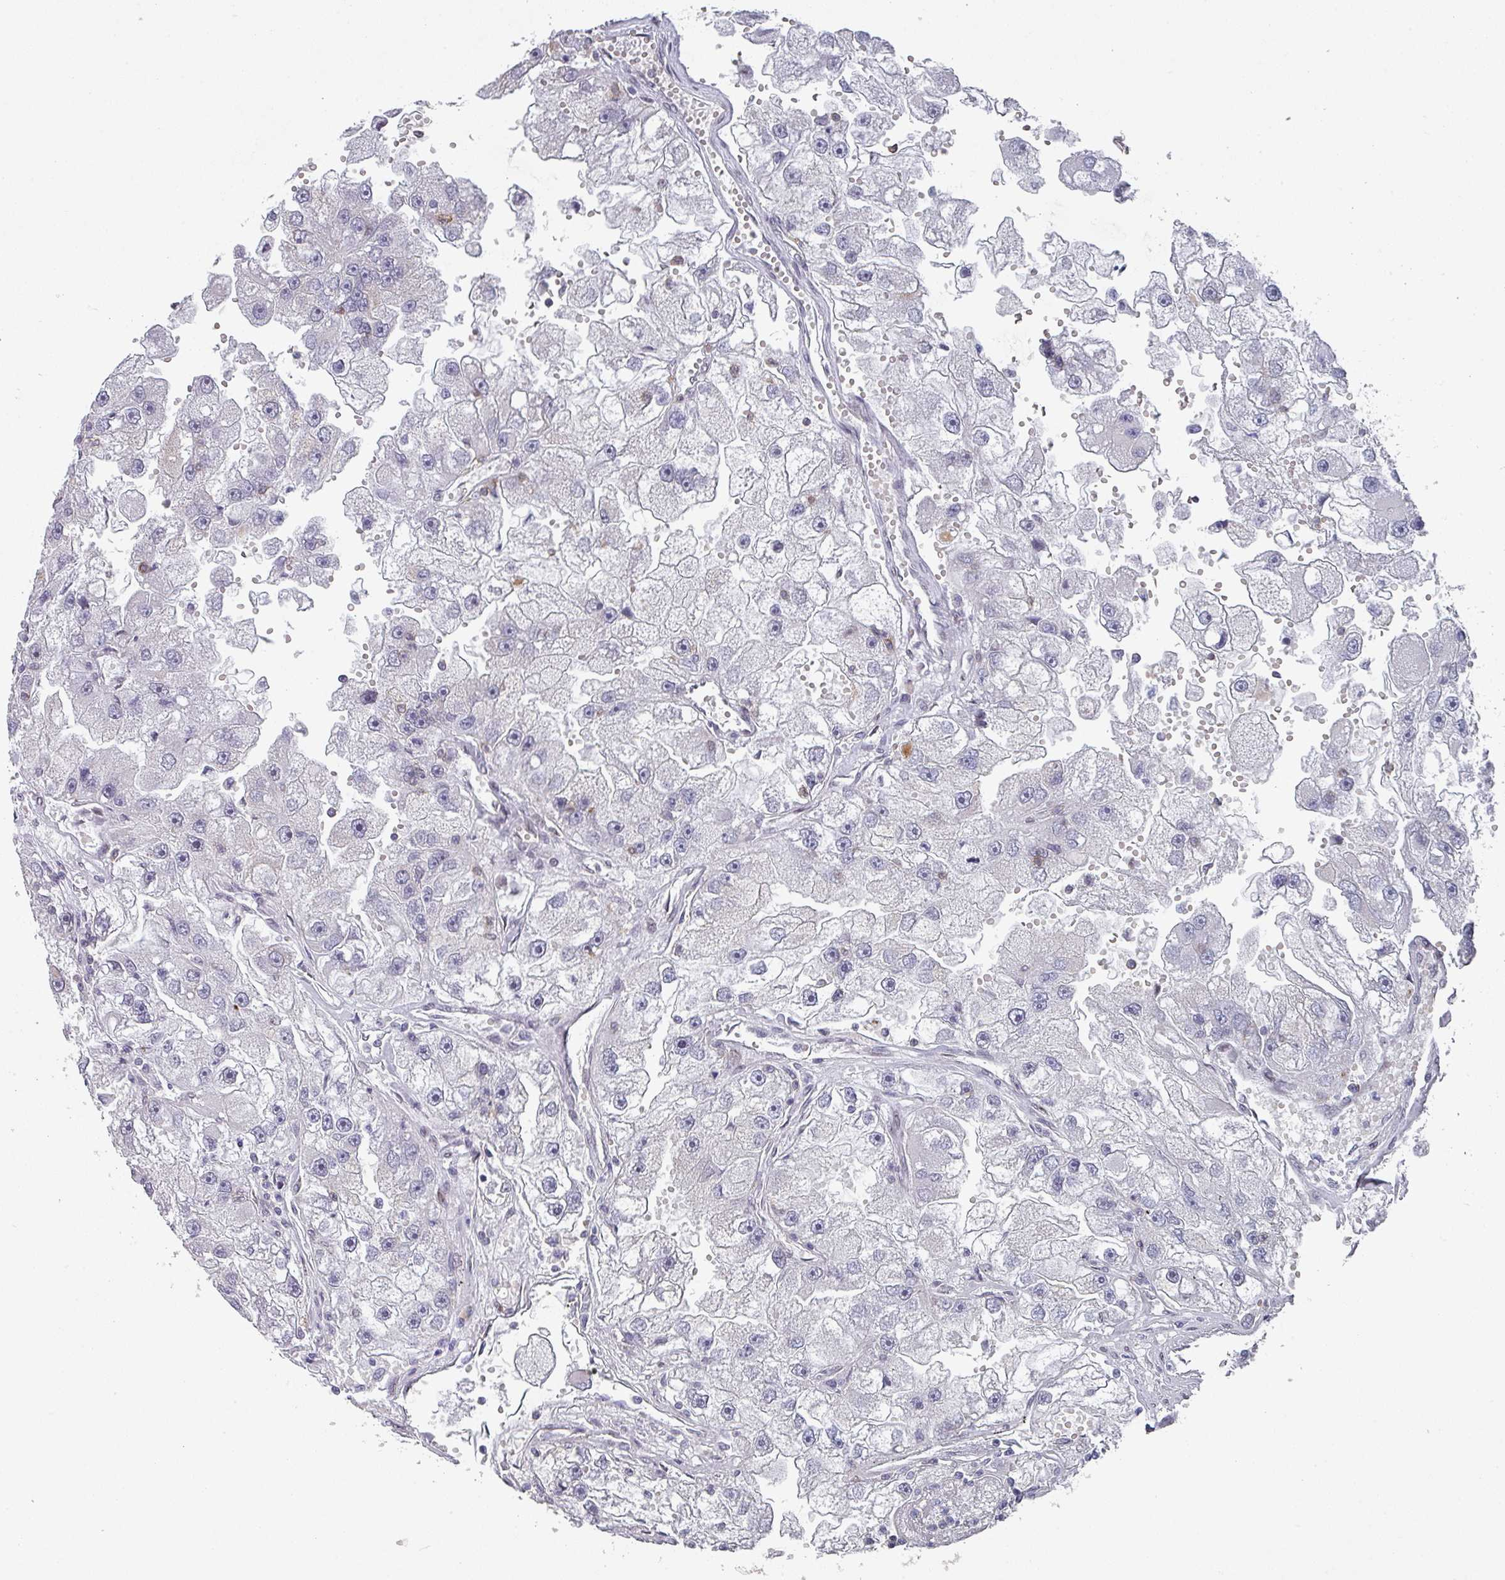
{"staining": {"intensity": "negative", "quantity": "none", "location": "none"}, "tissue": "renal cancer", "cell_type": "Tumor cells", "image_type": "cancer", "snomed": [{"axis": "morphology", "description": "Adenocarcinoma, NOS"}, {"axis": "topography", "description": "Kidney"}], "caption": "The micrograph exhibits no staining of tumor cells in renal adenocarcinoma.", "gene": "RASAL3", "patient": {"sex": "male", "age": 63}}